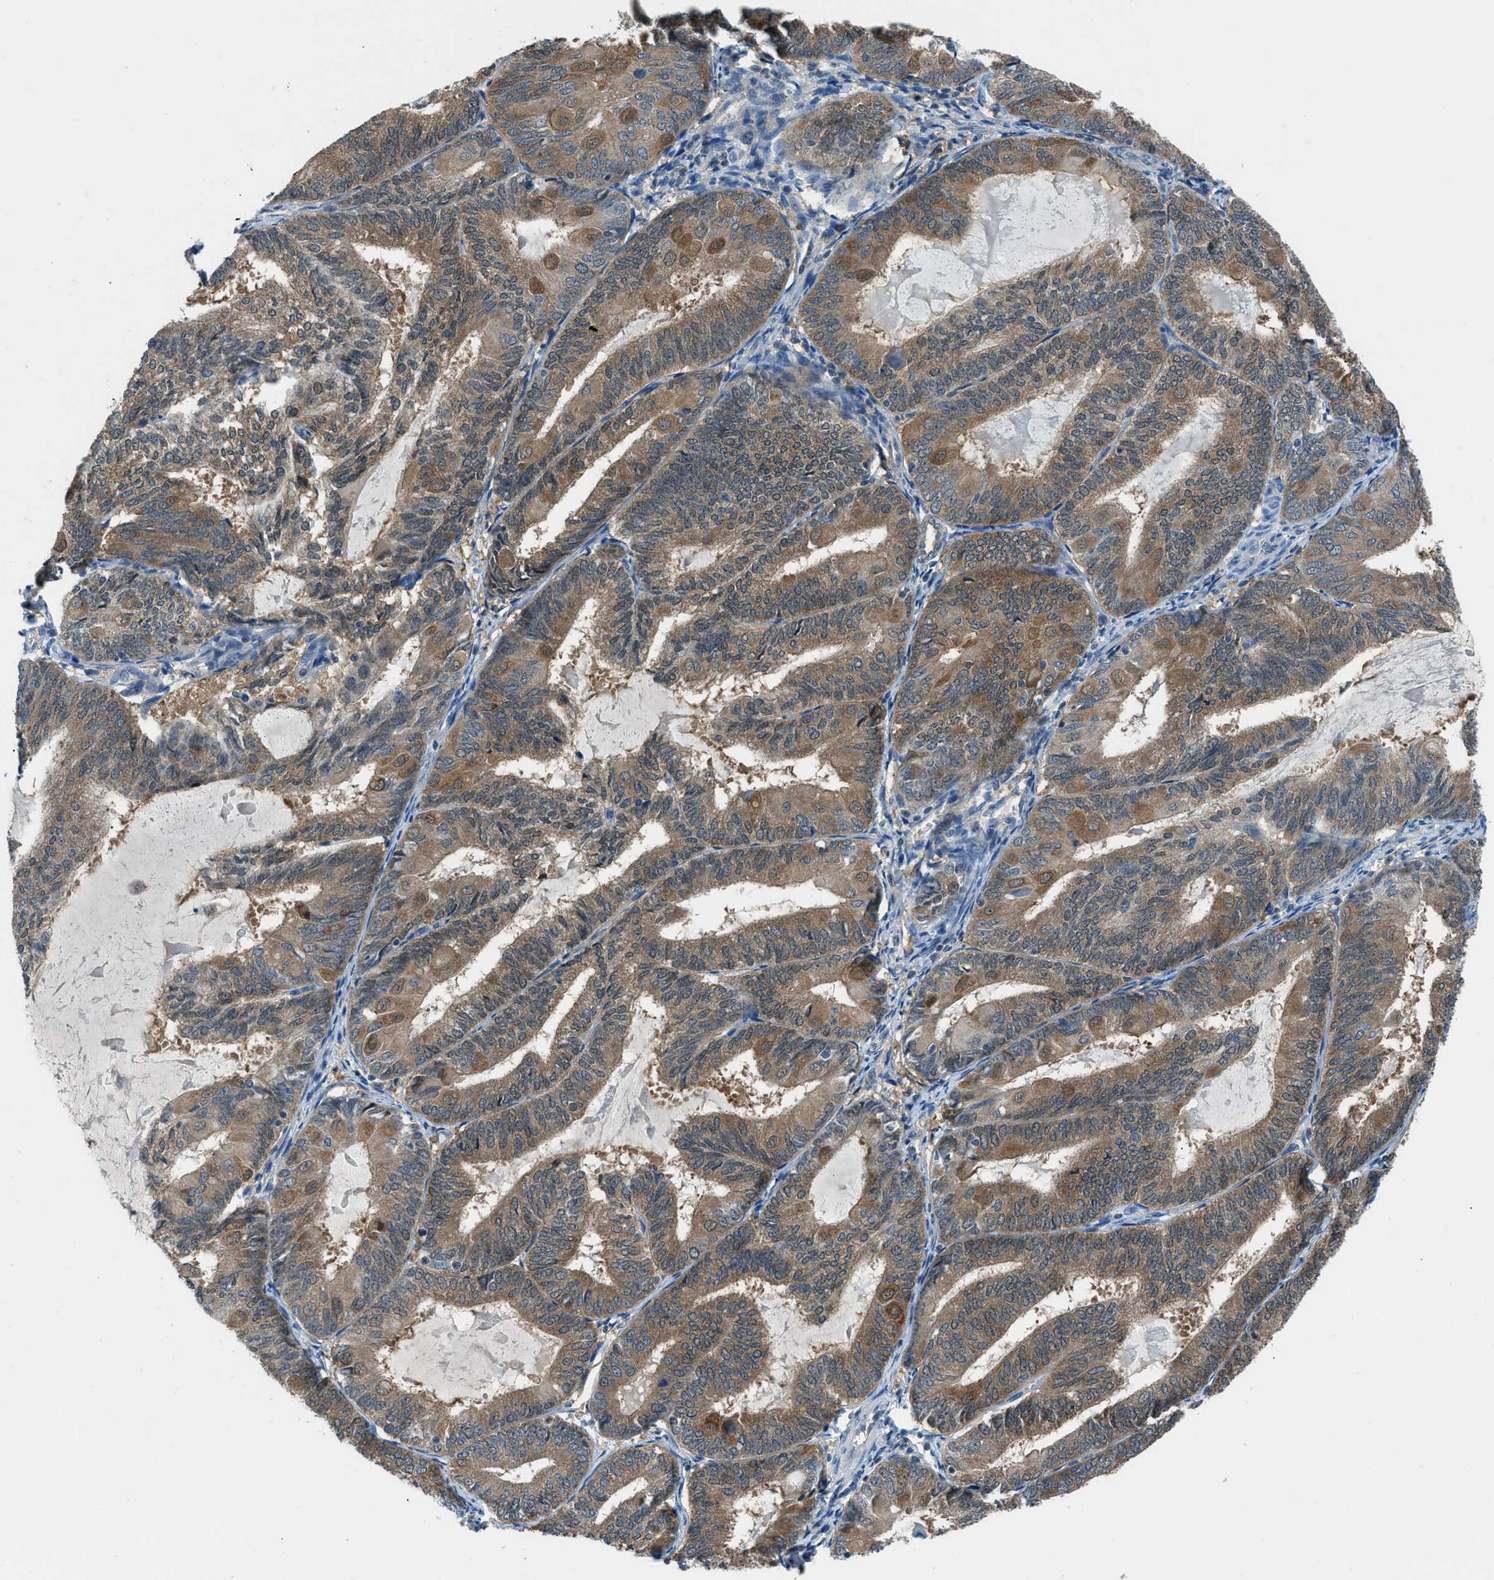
{"staining": {"intensity": "moderate", "quantity": ">75%", "location": "cytoplasmic/membranous"}, "tissue": "endometrial cancer", "cell_type": "Tumor cells", "image_type": "cancer", "snomed": [{"axis": "morphology", "description": "Adenocarcinoma, NOS"}, {"axis": "topography", "description": "Endometrium"}], "caption": "Endometrial cancer was stained to show a protein in brown. There is medium levels of moderate cytoplasmic/membranous staining in approximately >75% of tumor cells. (brown staining indicates protein expression, while blue staining denotes nuclei).", "gene": "ACP1", "patient": {"sex": "female", "age": 81}}